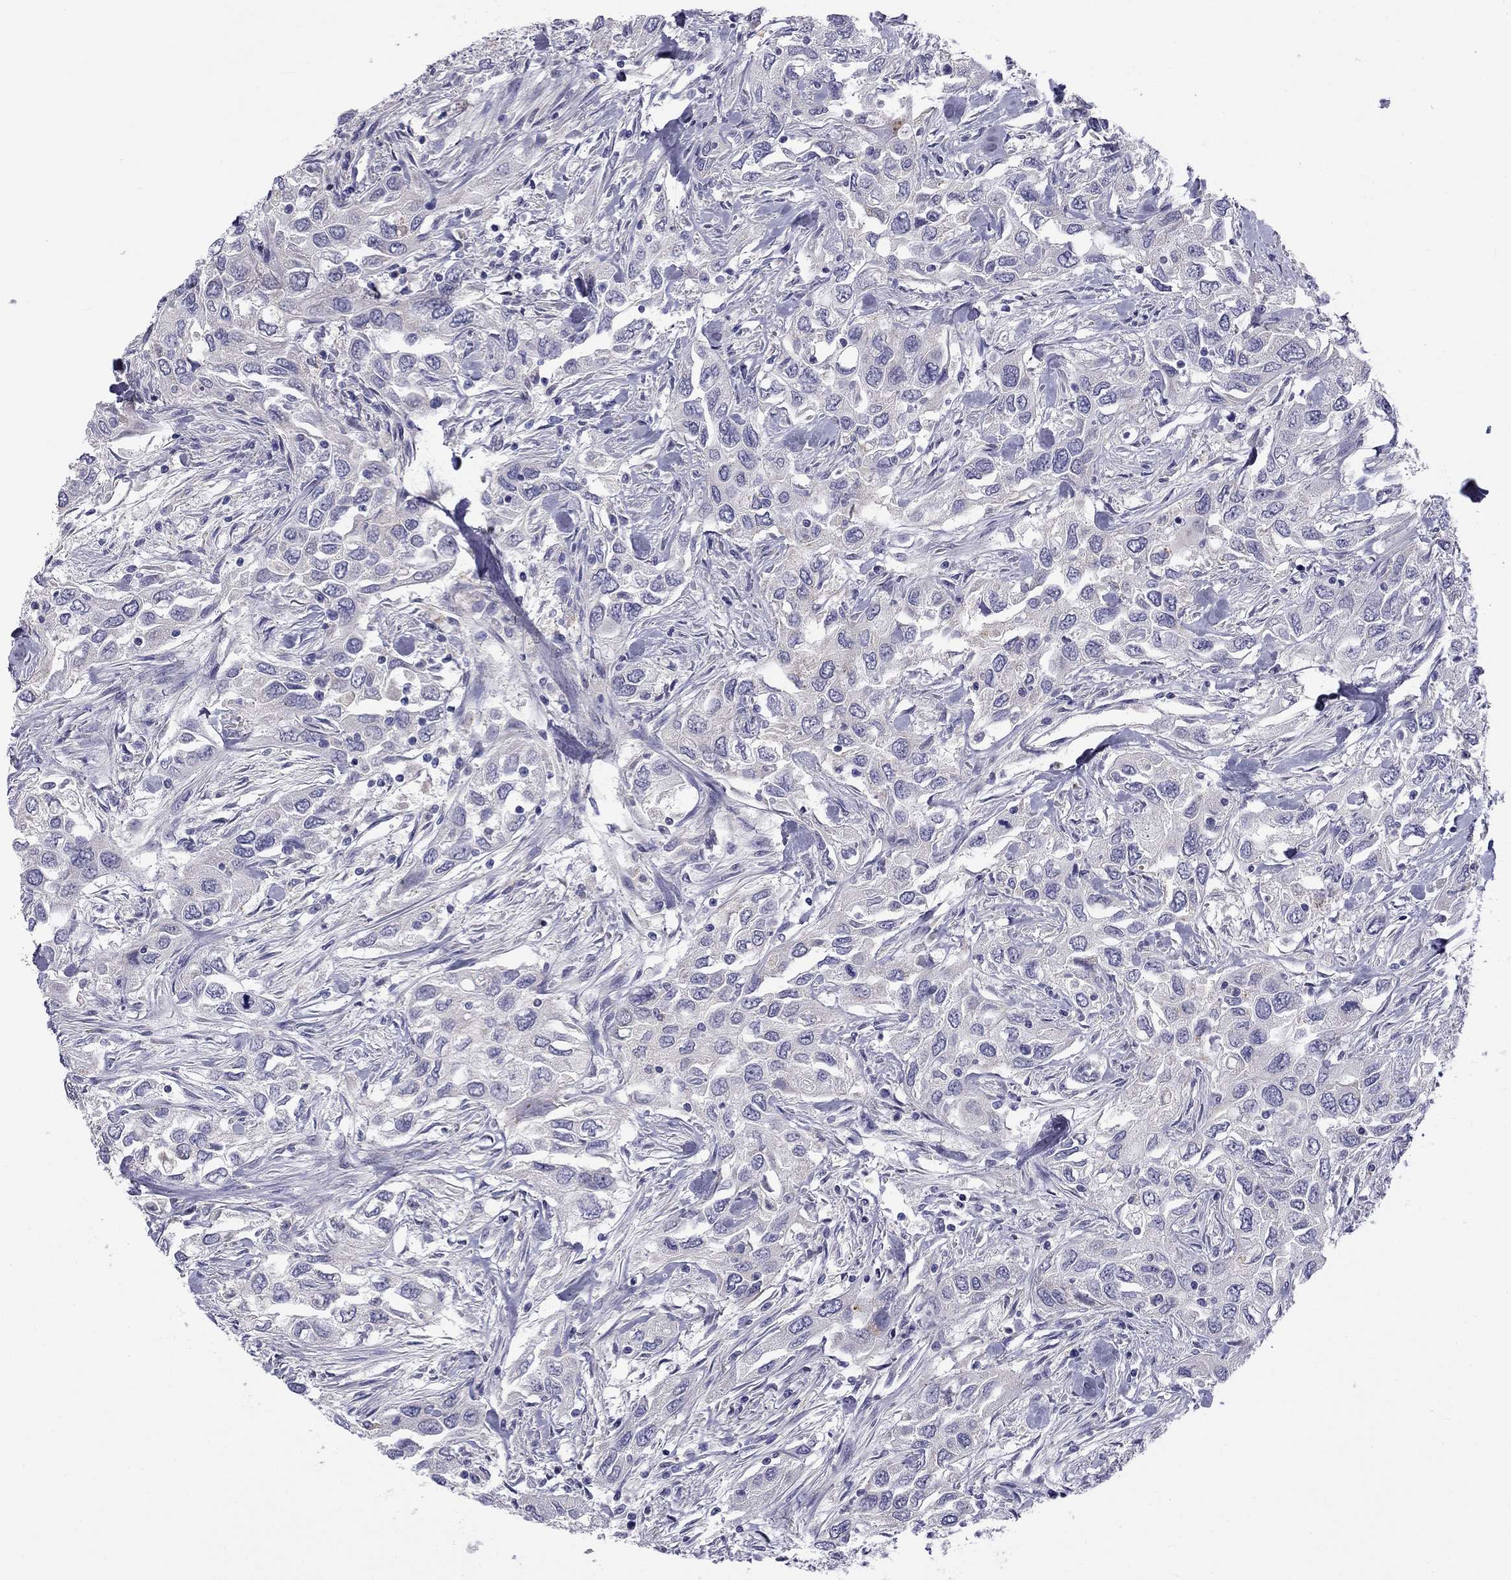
{"staining": {"intensity": "negative", "quantity": "none", "location": "none"}, "tissue": "urothelial cancer", "cell_type": "Tumor cells", "image_type": "cancer", "snomed": [{"axis": "morphology", "description": "Urothelial carcinoma, High grade"}, {"axis": "topography", "description": "Urinary bladder"}], "caption": "Tumor cells are negative for protein expression in human urothelial carcinoma (high-grade). (DAB IHC visualized using brightfield microscopy, high magnification).", "gene": "CLPSL2", "patient": {"sex": "male", "age": 76}}